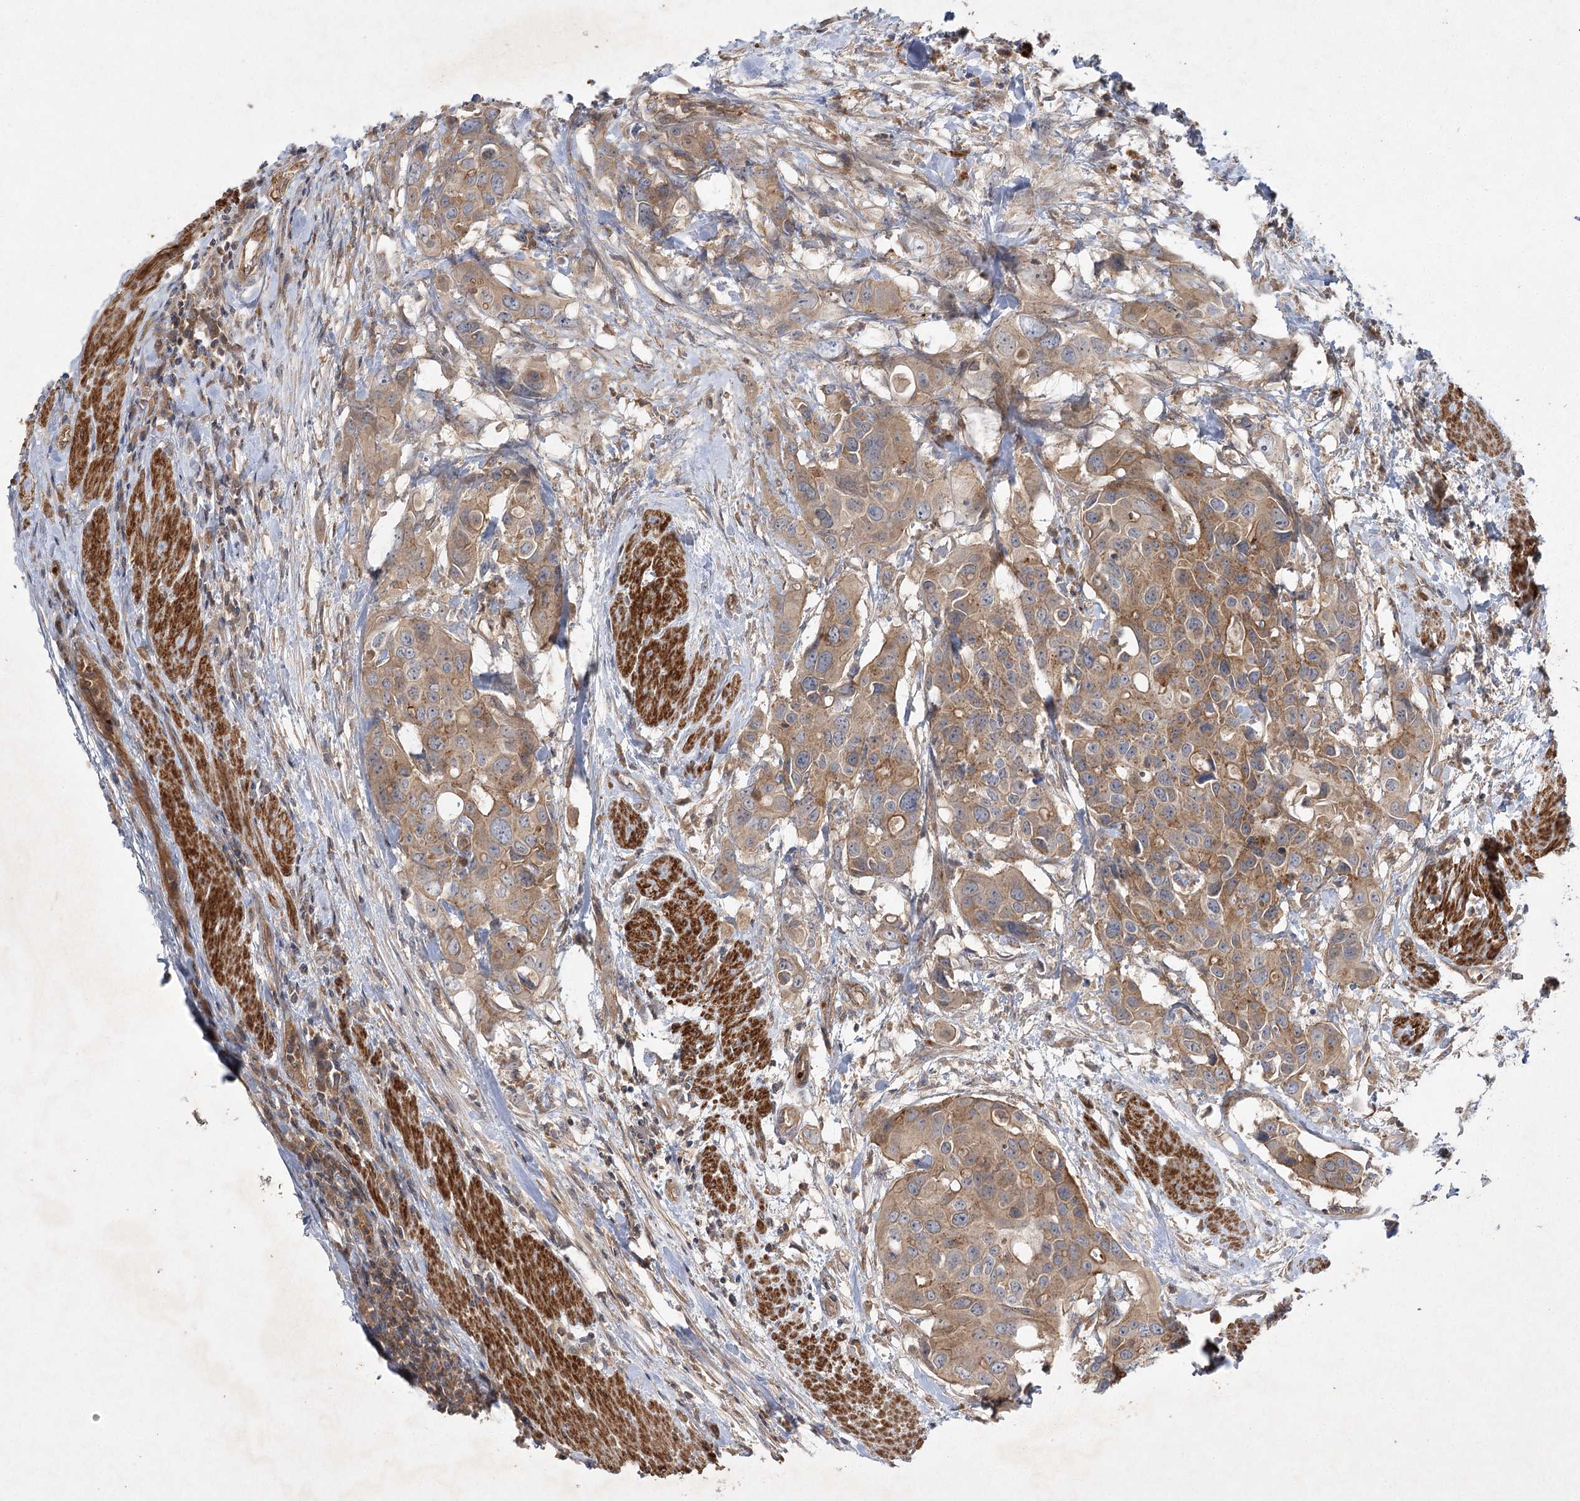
{"staining": {"intensity": "moderate", "quantity": ">75%", "location": "cytoplasmic/membranous"}, "tissue": "colorectal cancer", "cell_type": "Tumor cells", "image_type": "cancer", "snomed": [{"axis": "morphology", "description": "Adenocarcinoma, NOS"}, {"axis": "topography", "description": "Colon"}], "caption": "Immunohistochemical staining of colorectal adenocarcinoma displays medium levels of moderate cytoplasmic/membranous protein staining in approximately >75% of tumor cells. Ihc stains the protein in brown and the nuclei are stained blue.", "gene": "KIAA0825", "patient": {"sex": "male", "age": 77}}